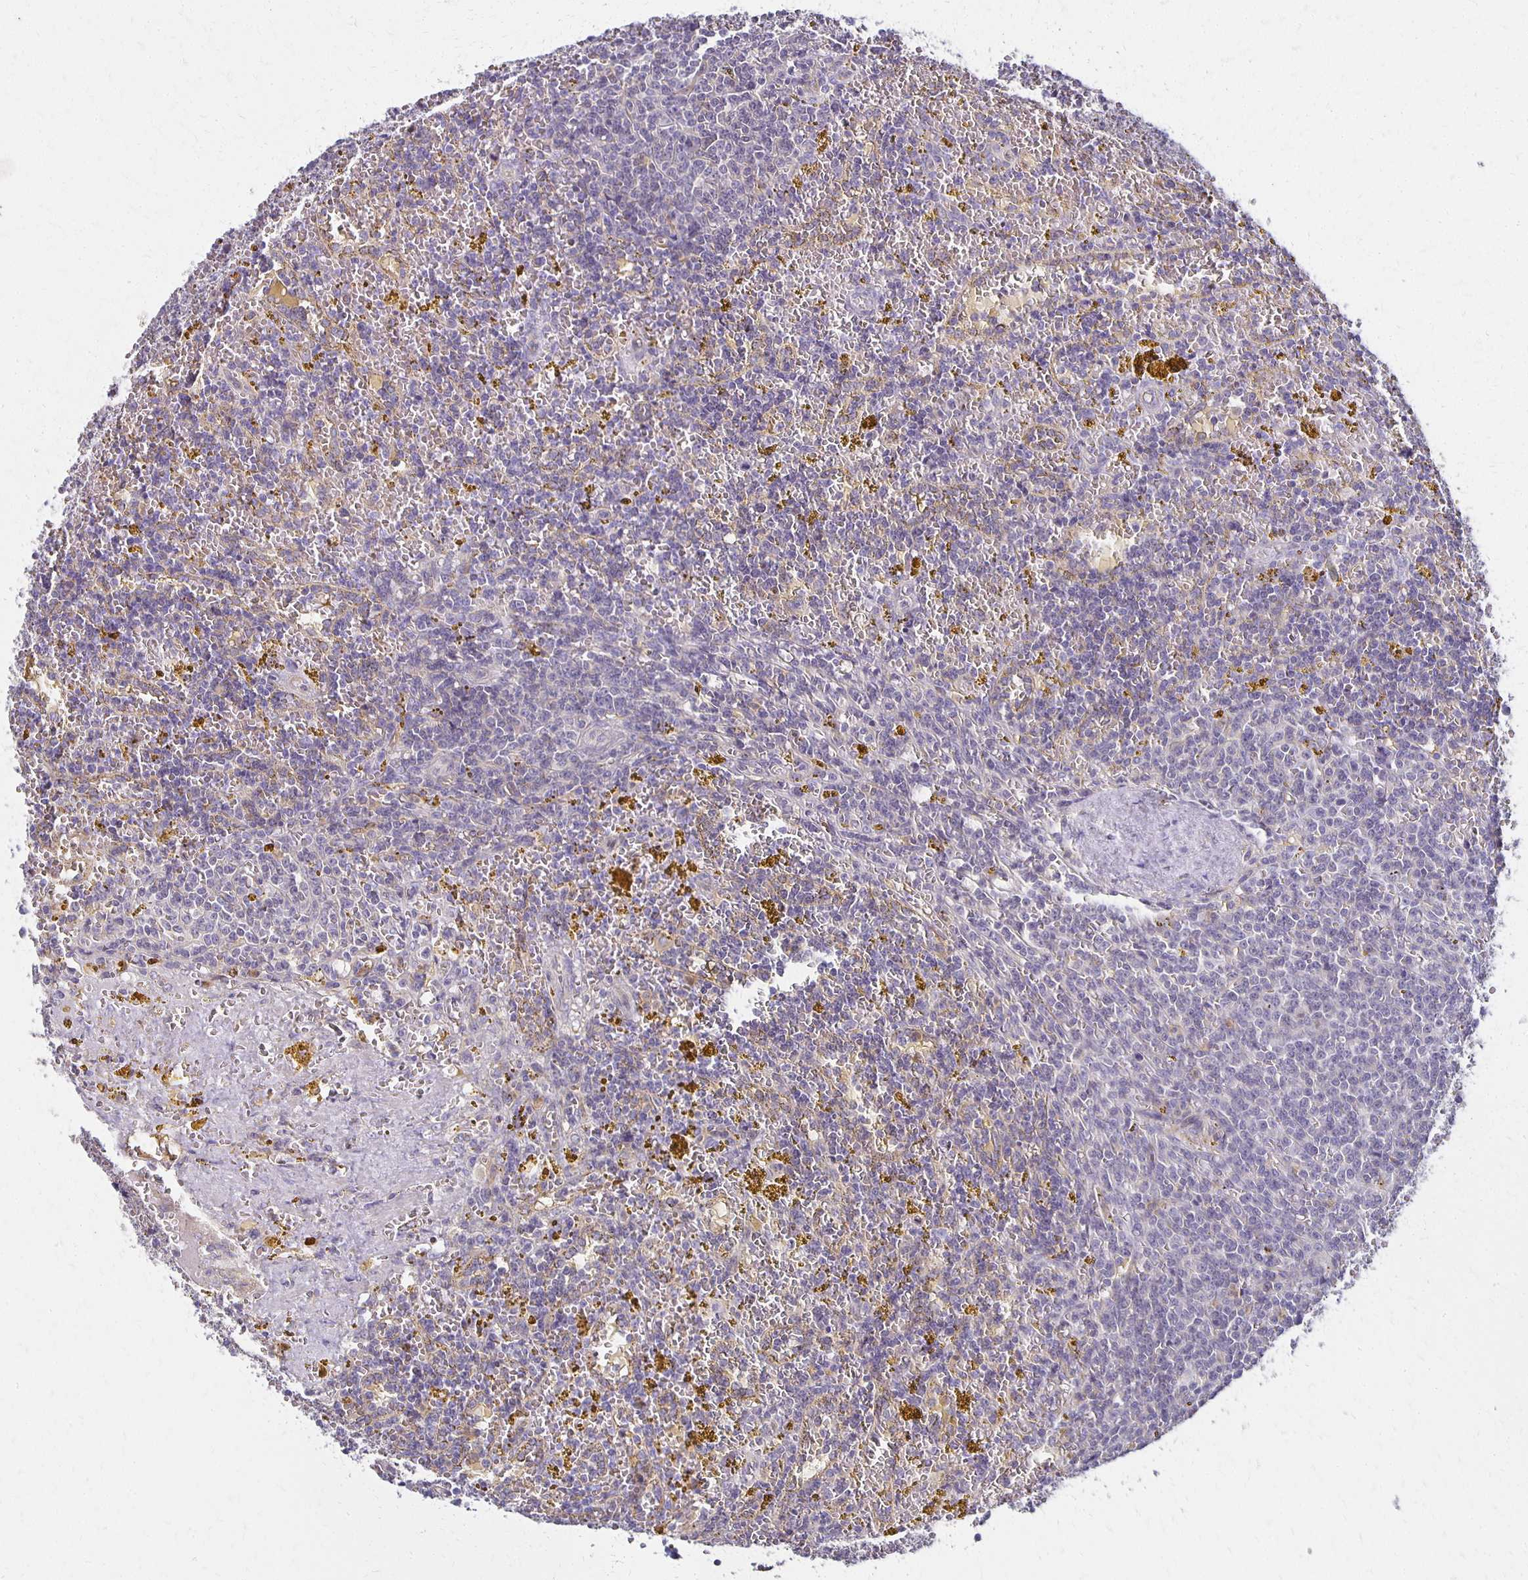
{"staining": {"intensity": "negative", "quantity": "none", "location": "none"}, "tissue": "lymphoma", "cell_type": "Tumor cells", "image_type": "cancer", "snomed": [{"axis": "morphology", "description": "Malignant lymphoma, non-Hodgkin's type, Low grade"}, {"axis": "topography", "description": "Spleen"}, {"axis": "topography", "description": "Lymph node"}], "caption": "Tumor cells are negative for brown protein staining in lymphoma. (DAB (3,3'-diaminobenzidine) IHC with hematoxylin counter stain).", "gene": "GPX4", "patient": {"sex": "female", "age": 66}}